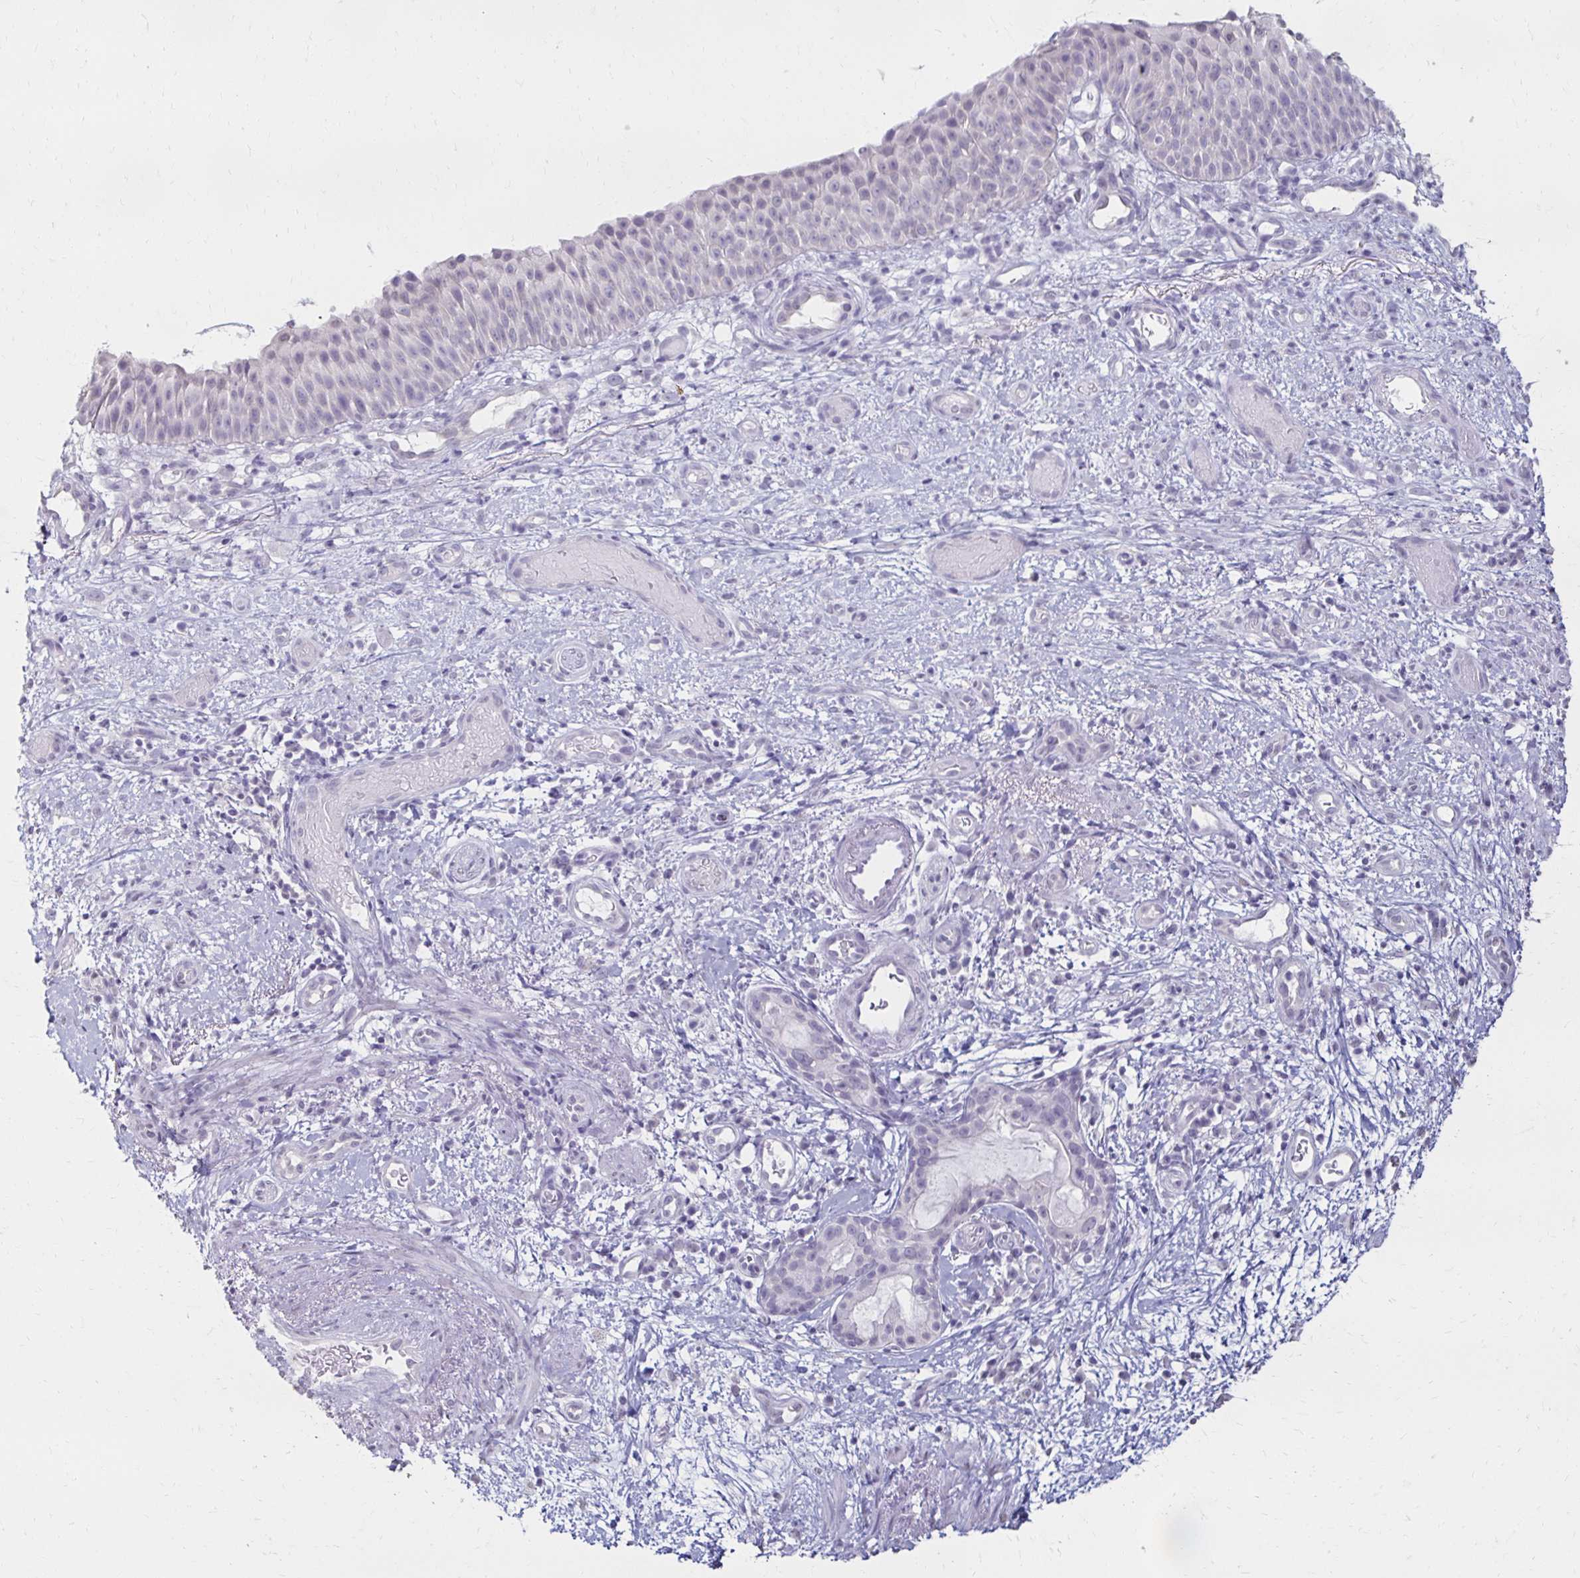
{"staining": {"intensity": "negative", "quantity": "none", "location": "none"}, "tissue": "nasopharynx", "cell_type": "Respiratory epithelial cells", "image_type": "normal", "snomed": [{"axis": "morphology", "description": "Normal tissue, NOS"}, {"axis": "morphology", "description": "Inflammation, NOS"}, {"axis": "topography", "description": "Nasopharynx"}], "caption": "A high-resolution image shows immunohistochemistry (IHC) staining of normal nasopharynx, which displays no significant staining in respiratory epithelial cells. Brightfield microscopy of immunohistochemistry stained with DAB (3,3'-diaminobenzidine) (brown) and hematoxylin (blue), captured at high magnification.", "gene": "TOMM34", "patient": {"sex": "male", "age": 54}}